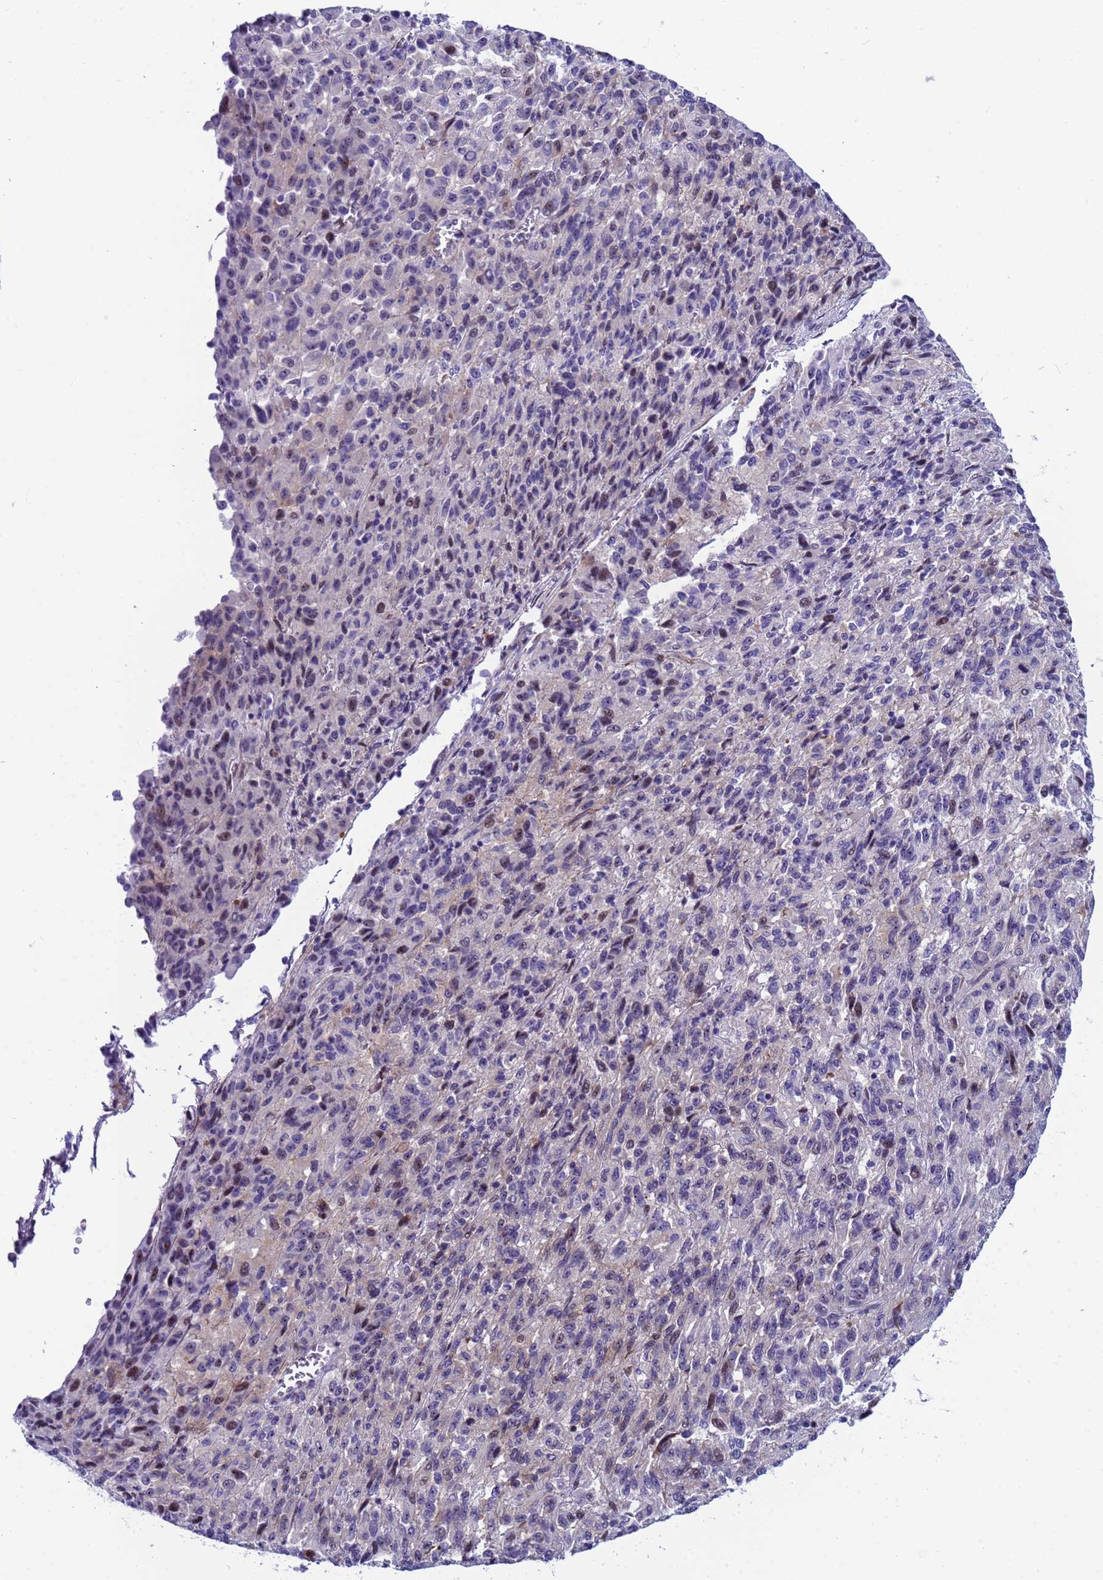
{"staining": {"intensity": "moderate", "quantity": "<25%", "location": "nuclear"}, "tissue": "melanoma", "cell_type": "Tumor cells", "image_type": "cancer", "snomed": [{"axis": "morphology", "description": "Malignant melanoma, Metastatic site"}, {"axis": "topography", "description": "Lung"}], "caption": "A histopathology image of malignant melanoma (metastatic site) stained for a protein exhibits moderate nuclear brown staining in tumor cells.", "gene": "POP5", "patient": {"sex": "male", "age": 64}}